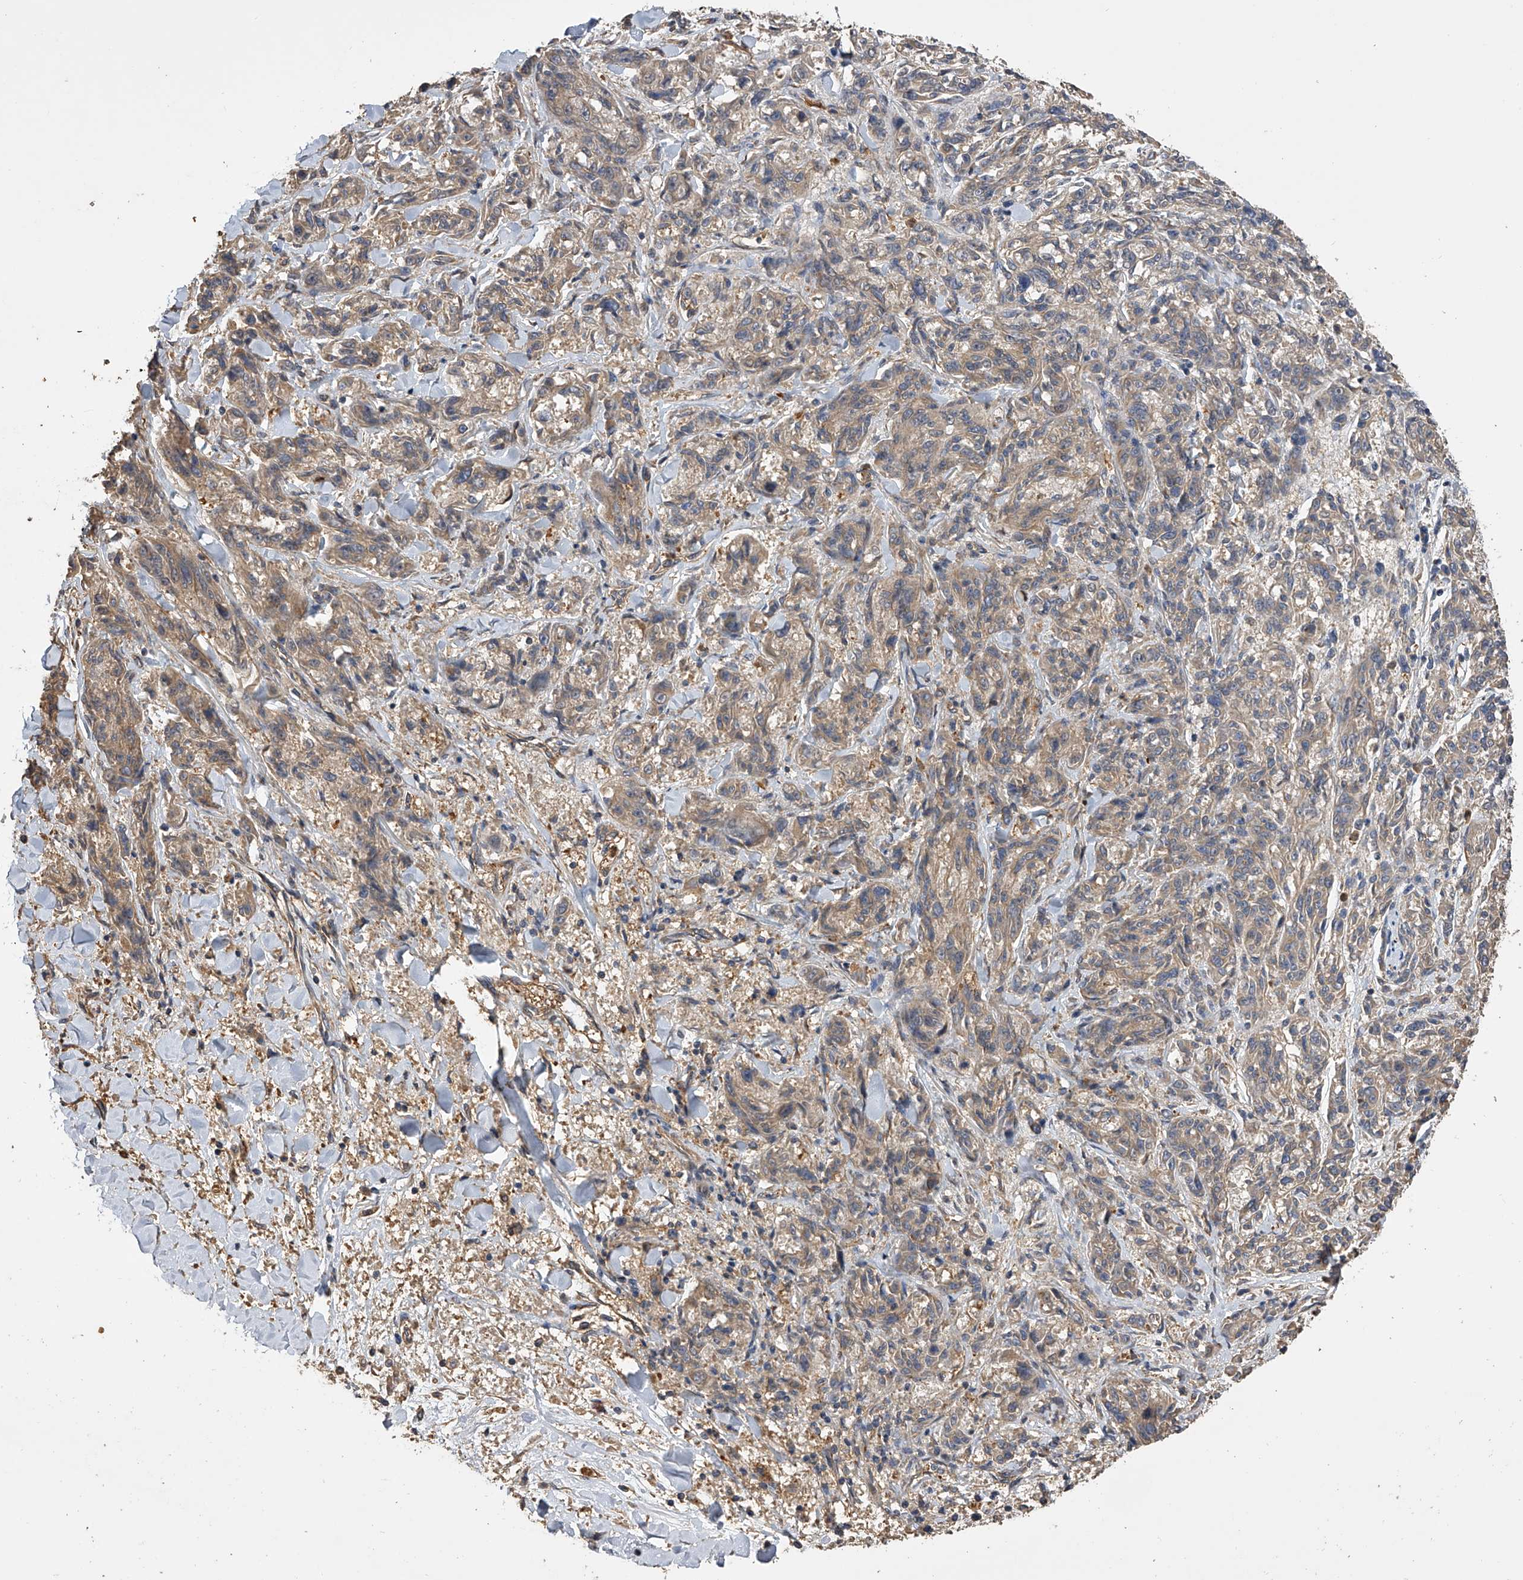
{"staining": {"intensity": "moderate", "quantity": "25%-75%", "location": "cytoplasmic/membranous"}, "tissue": "melanoma", "cell_type": "Tumor cells", "image_type": "cancer", "snomed": [{"axis": "morphology", "description": "Malignant melanoma, NOS"}, {"axis": "topography", "description": "Skin"}], "caption": "Tumor cells demonstrate moderate cytoplasmic/membranous expression in about 25%-75% of cells in malignant melanoma. The staining was performed using DAB to visualize the protein expression in brown, while the nuclei were stained in blue with hematoxylin (Magnification: 20x).", "gene": "PTPRA", "patient": {"sex": "male", "age": 53}}